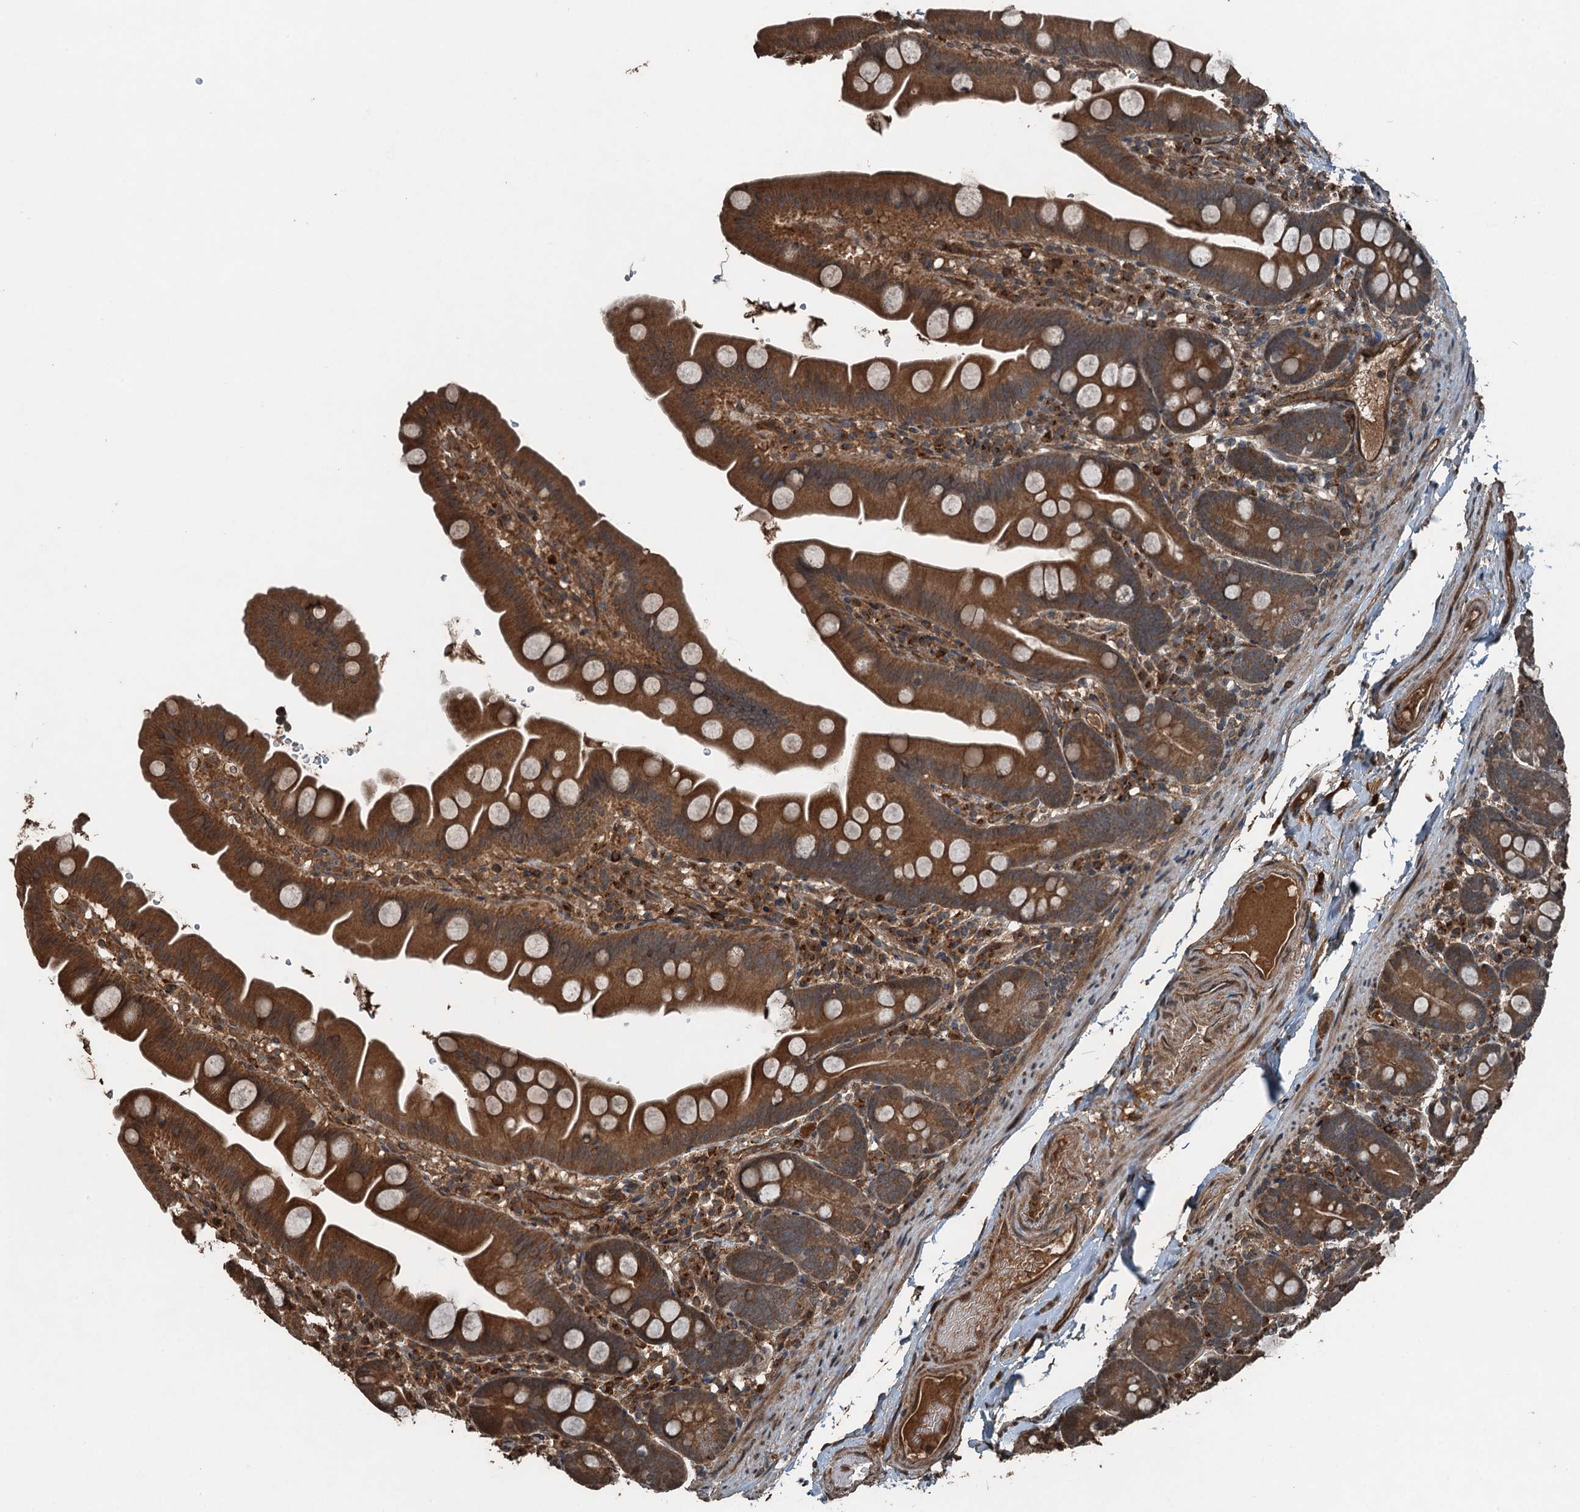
{"staining": {"intensity": "moderate", "quantity": ">75%", "location": "cytoplasmic/membranous"}, "tissue": "small intestine", "cell_type": "Glandular cells", "image_type": "normal", "snomed": [{"axis": "morphology", "description": "Normal tissue, NOS"}, {"axis": "topography", "description": "Small intestine"}], "caption": "IHC photomicrograph of benign small intestine stained for a protein (brown), which displays medium levels of moderate cytoplasmic/membranous expression in about >75% of glandular cells.", "gene": "TCTN1", "patient": {"sex": "female", "age": 68}}